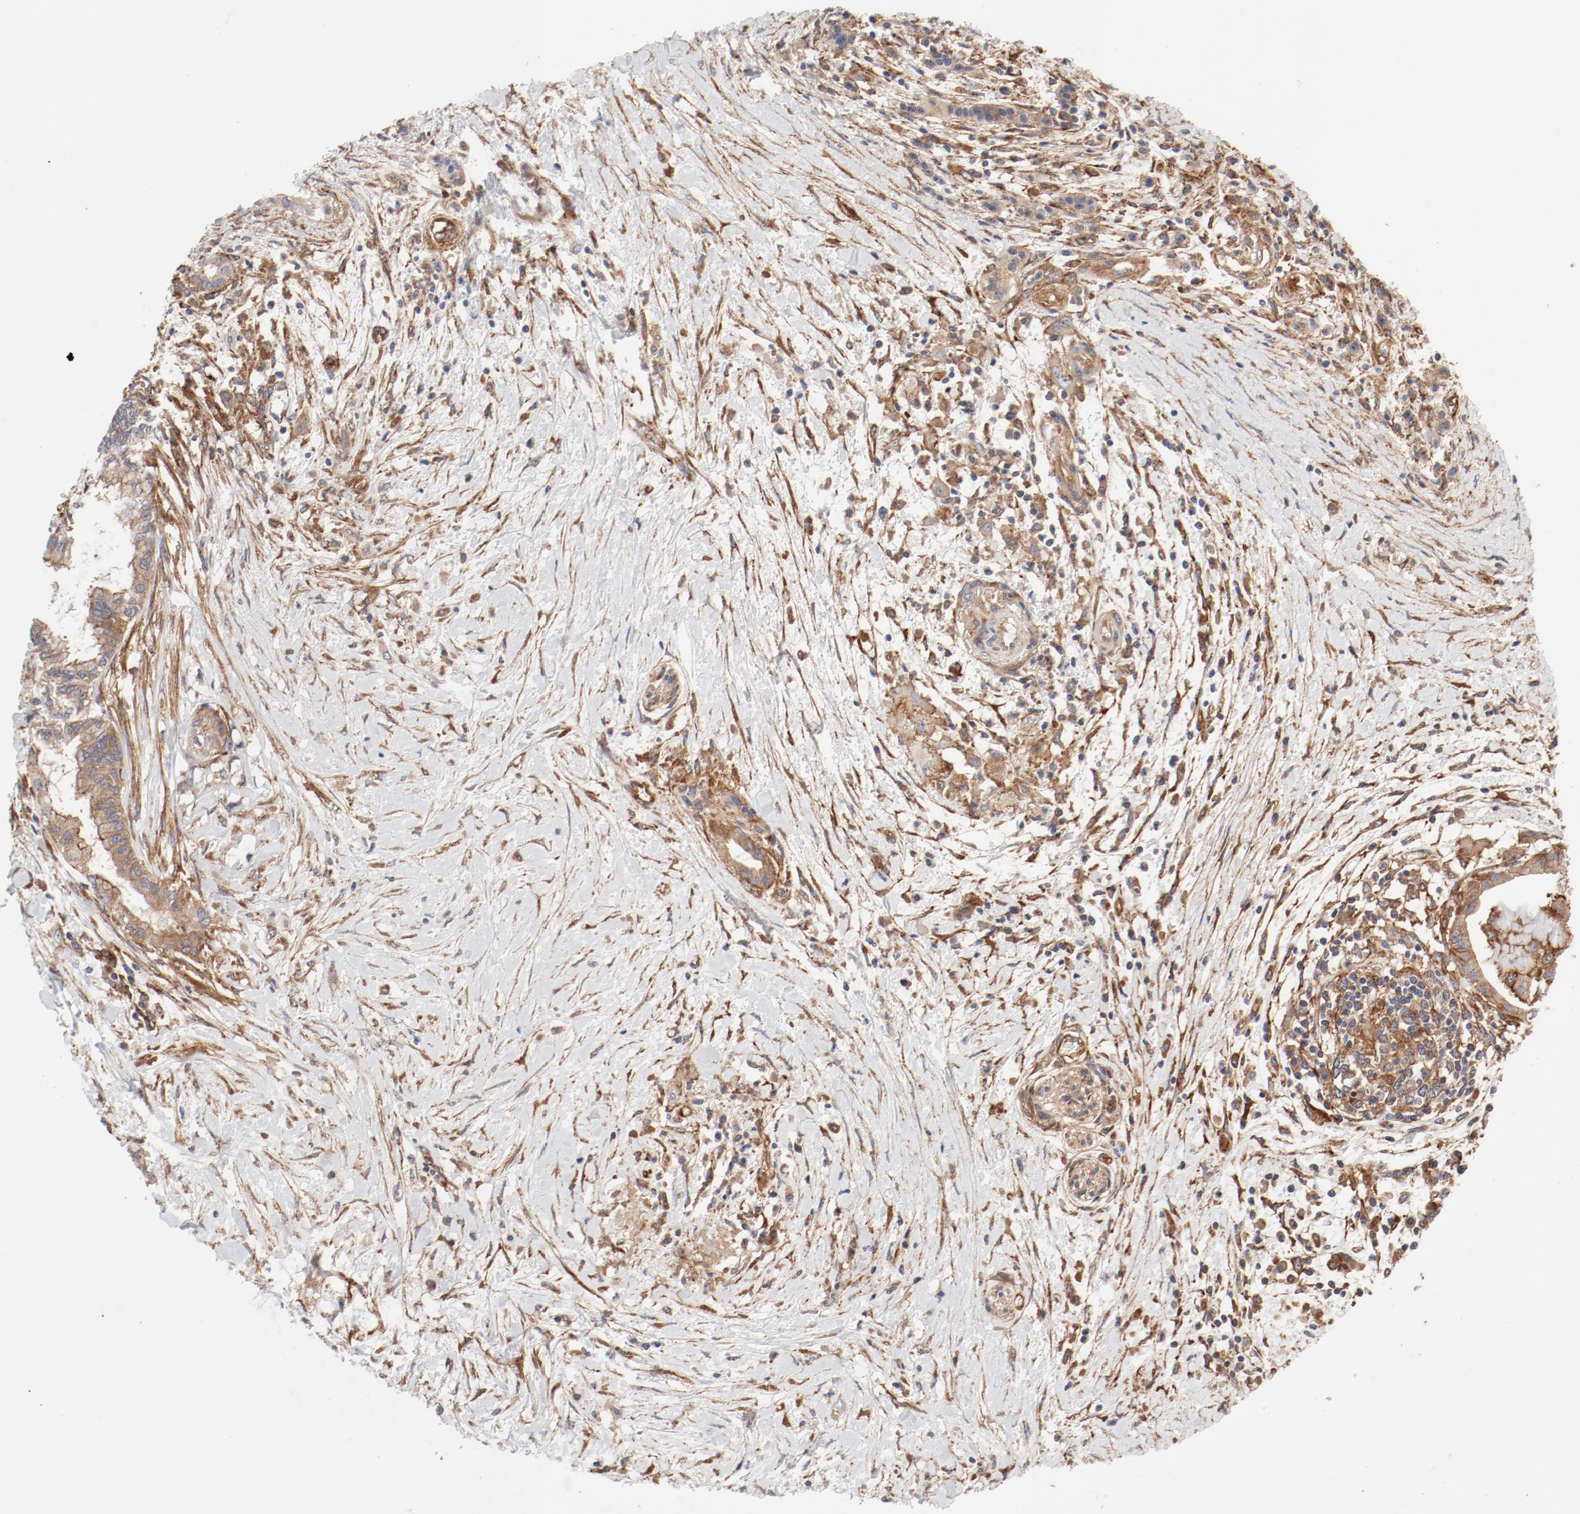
{"staining": {"intensity": "moderate", "quantity": ">75%", "location": "cytoplasmic/membranous"}, "tissue": "pancreatic cancer", "cell_type": "Tumor cells", "image_type": "cancer", "snomed": [{"axis": "morphology", "description": "Adenocarcinoma, NOS"}, {"axis": "topography", "description": "Pancreas"}], "caption": "About >75% of tumor cells in pancreatic cancer (adenocarcinoma) reveal moderate cytoplasmic/membranous protein positivity as visualized by brown immunohistochemical staining.", "gene": "AP2A1", "patient": {"sex": "female", "age": 64}}